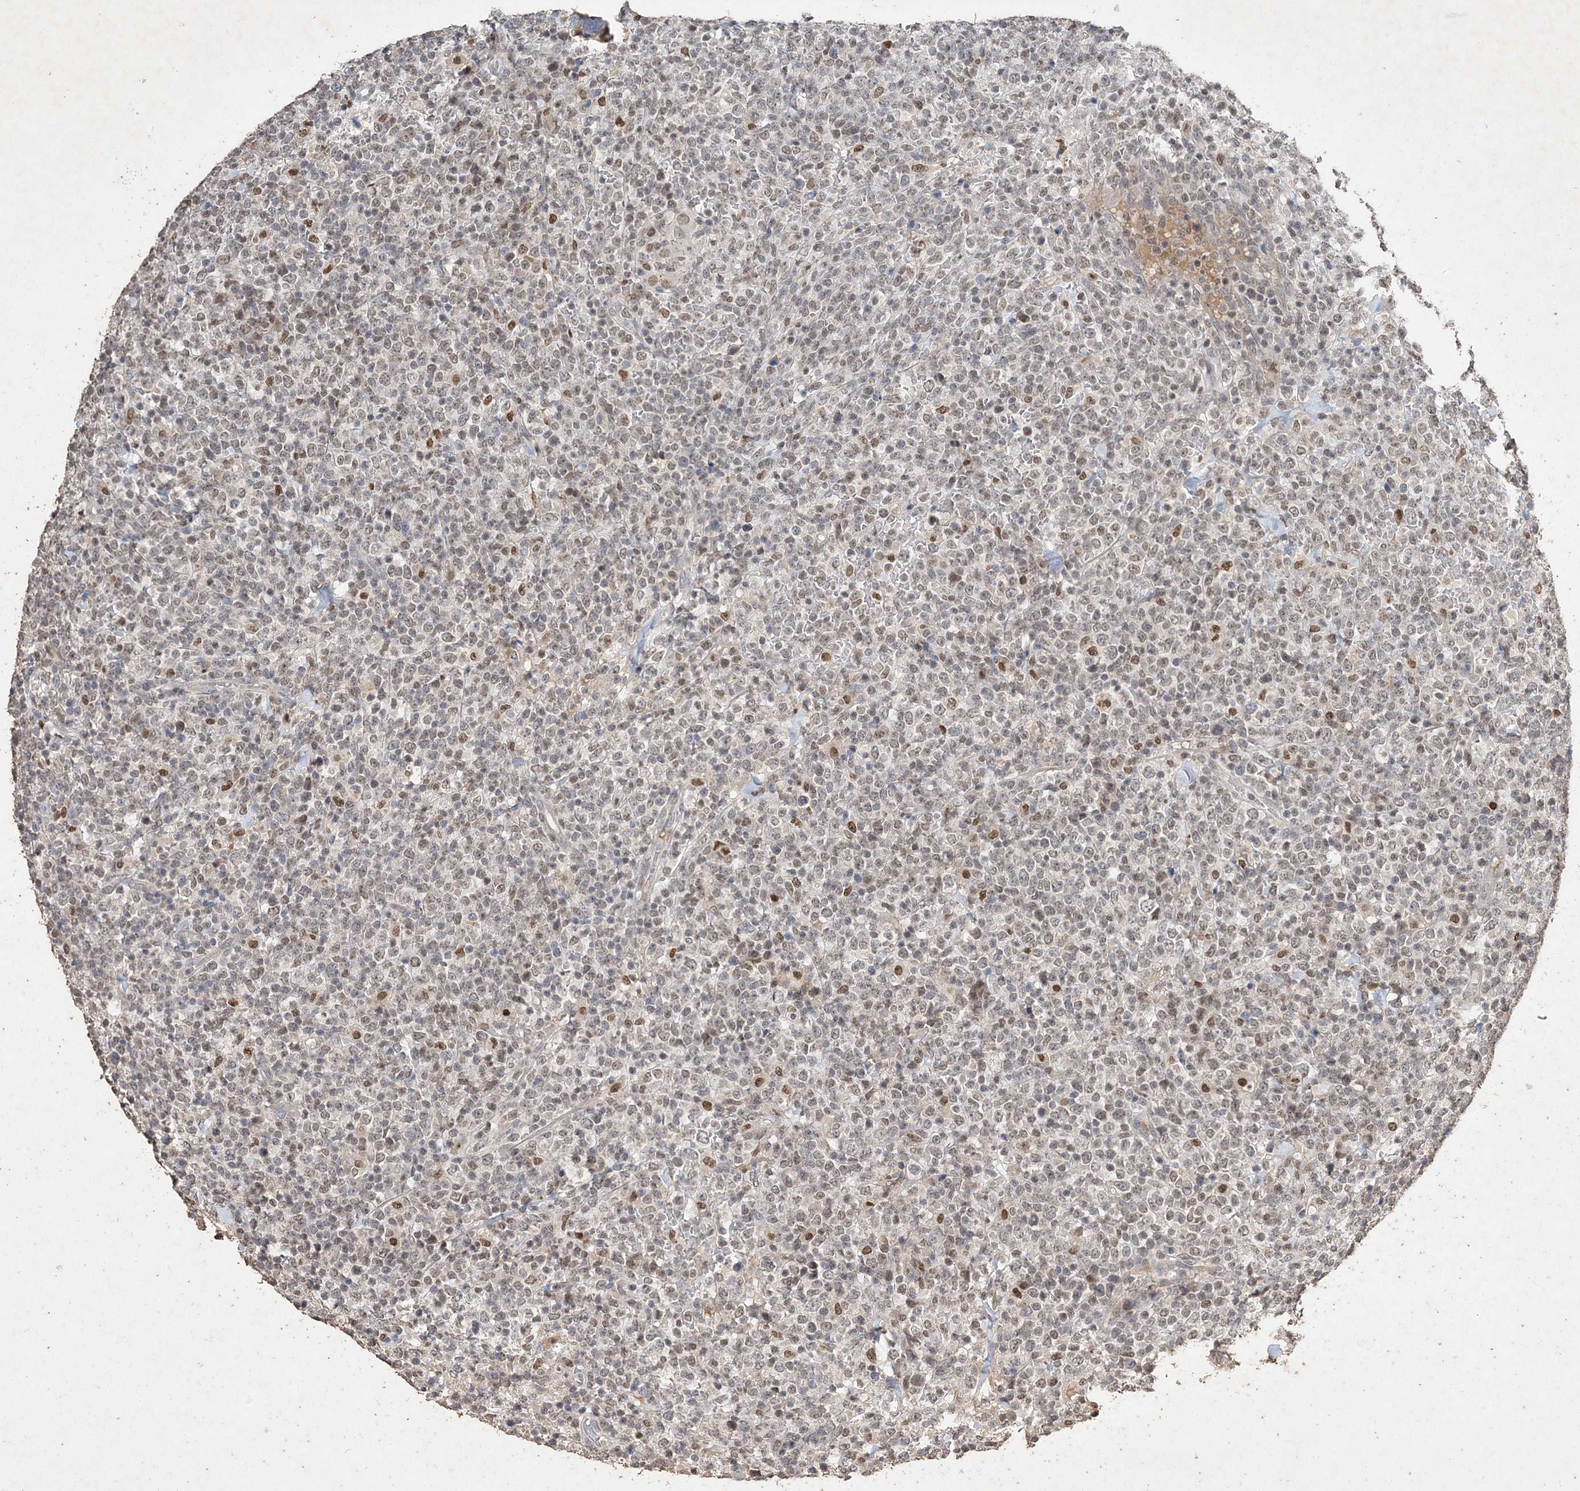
{"staining": {"intensity": "moderate", "quantity": "25%-75%", "location": "nuclear"}, "tissue": "lymphoma", "cell_type": "Tumor cells", "image_type": "cancer", "snomed": [{"axis": "morphology", "description": "Malignant lymphoma, non-Hodgkin's type, High grade"}, {"axis": "topography", "description": "Colon"}], "caption": "Immunohistochemical staining of human lymphoma shows medium levels of moderate nuclear staining in about 25%-75% of tumor cells.", "gene": "C3orf38", "patient": {"sex": "female", "age": 53}}